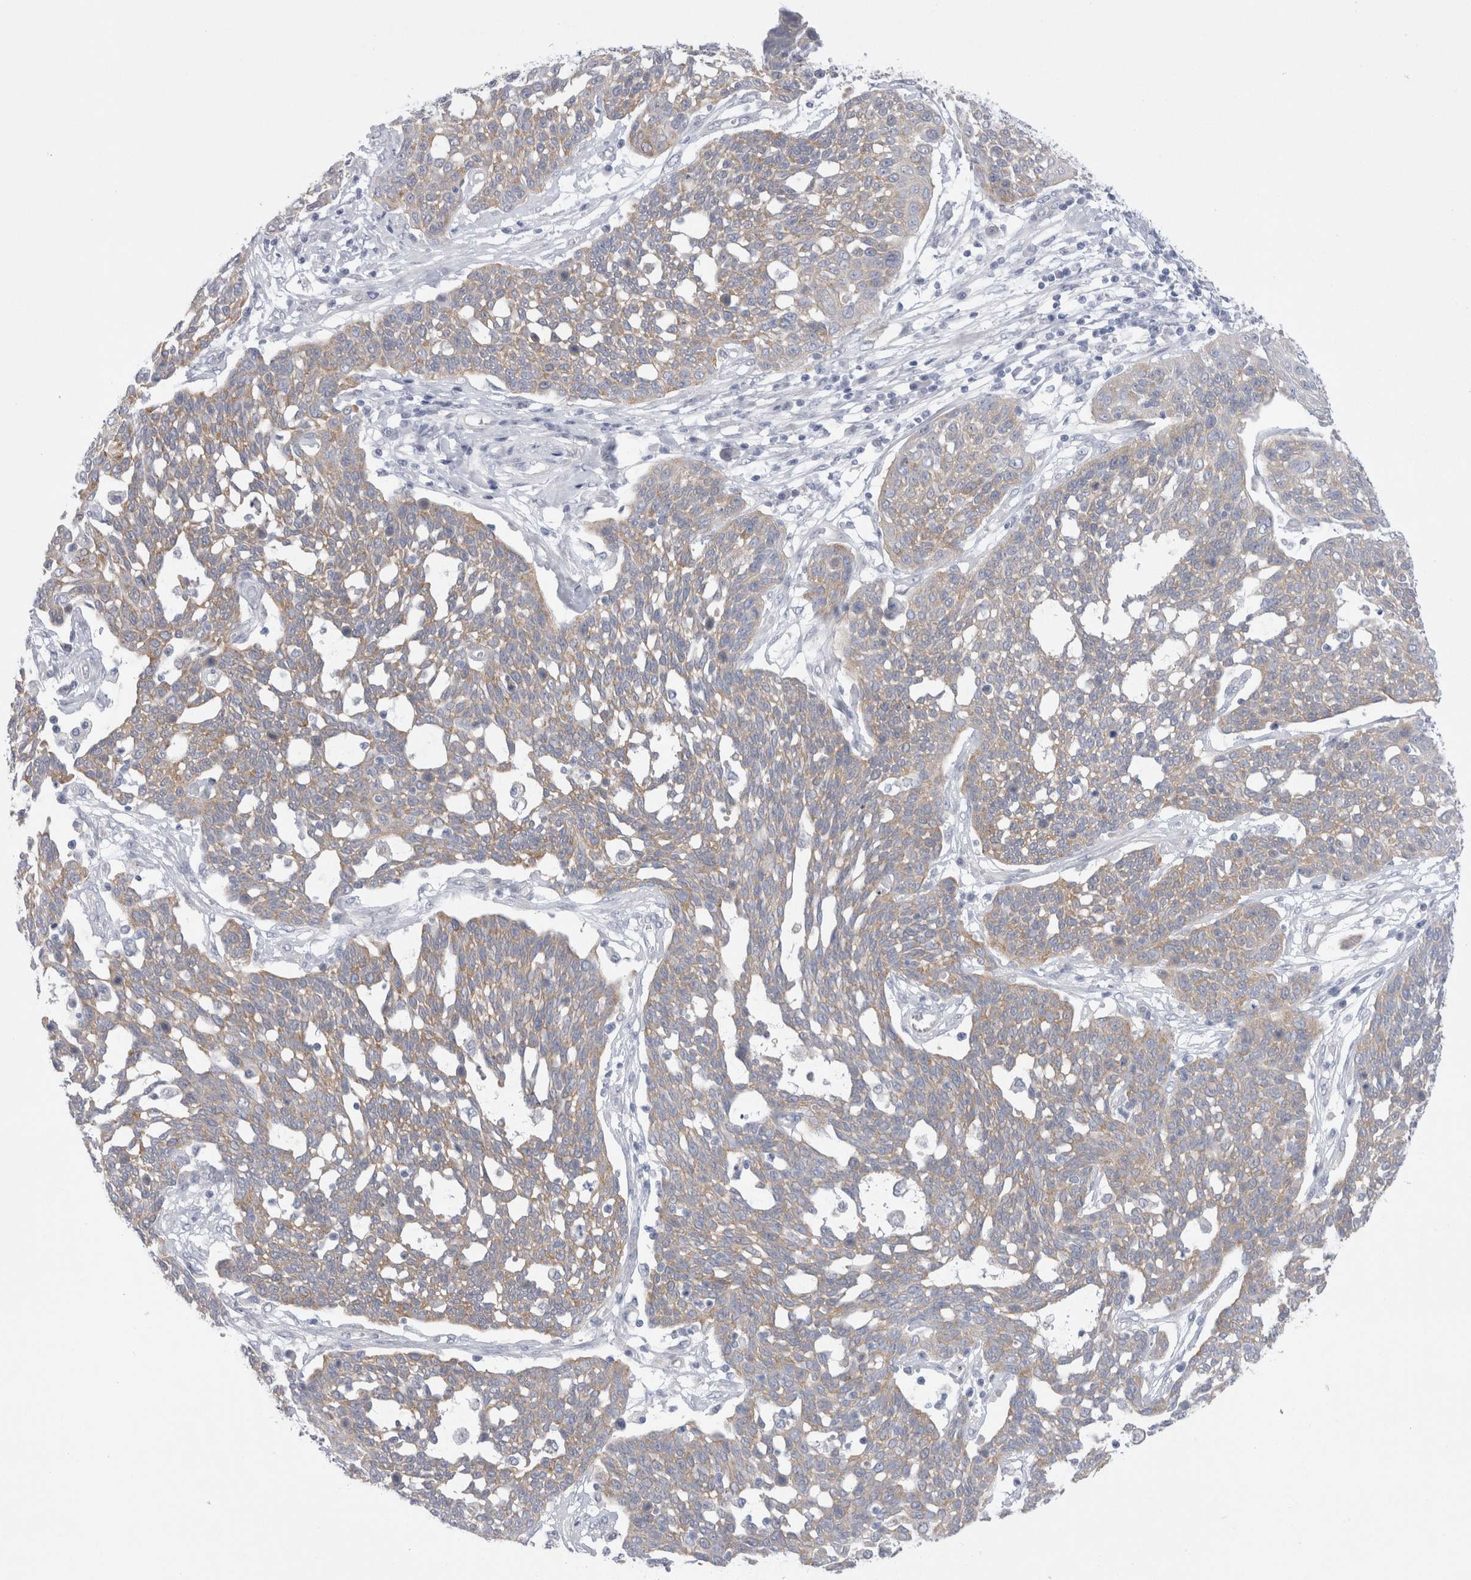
{"staining": {"intensity": "weak", "quantity": ">75%", "location": "cytoplasmic/membranous"}, "tissue": "cervical cancer", "cell_type": "Tumor cells", "image_type": "cancer", "snomed": [{"axis": "morphology", "description": "Squamous cell carcinoma, NOS"}, {"axis": "topography", "description": "Cervix"}], "caption": "A histopathology image showing weak cytoplasmic/membranous expression in about >75% of tumor cells in cervical squamous cell carcinoma, as visualized by brown immunohistochemical staining.", "gene": "WIPF2", "patient": {"sex": "female", "age": 34}}